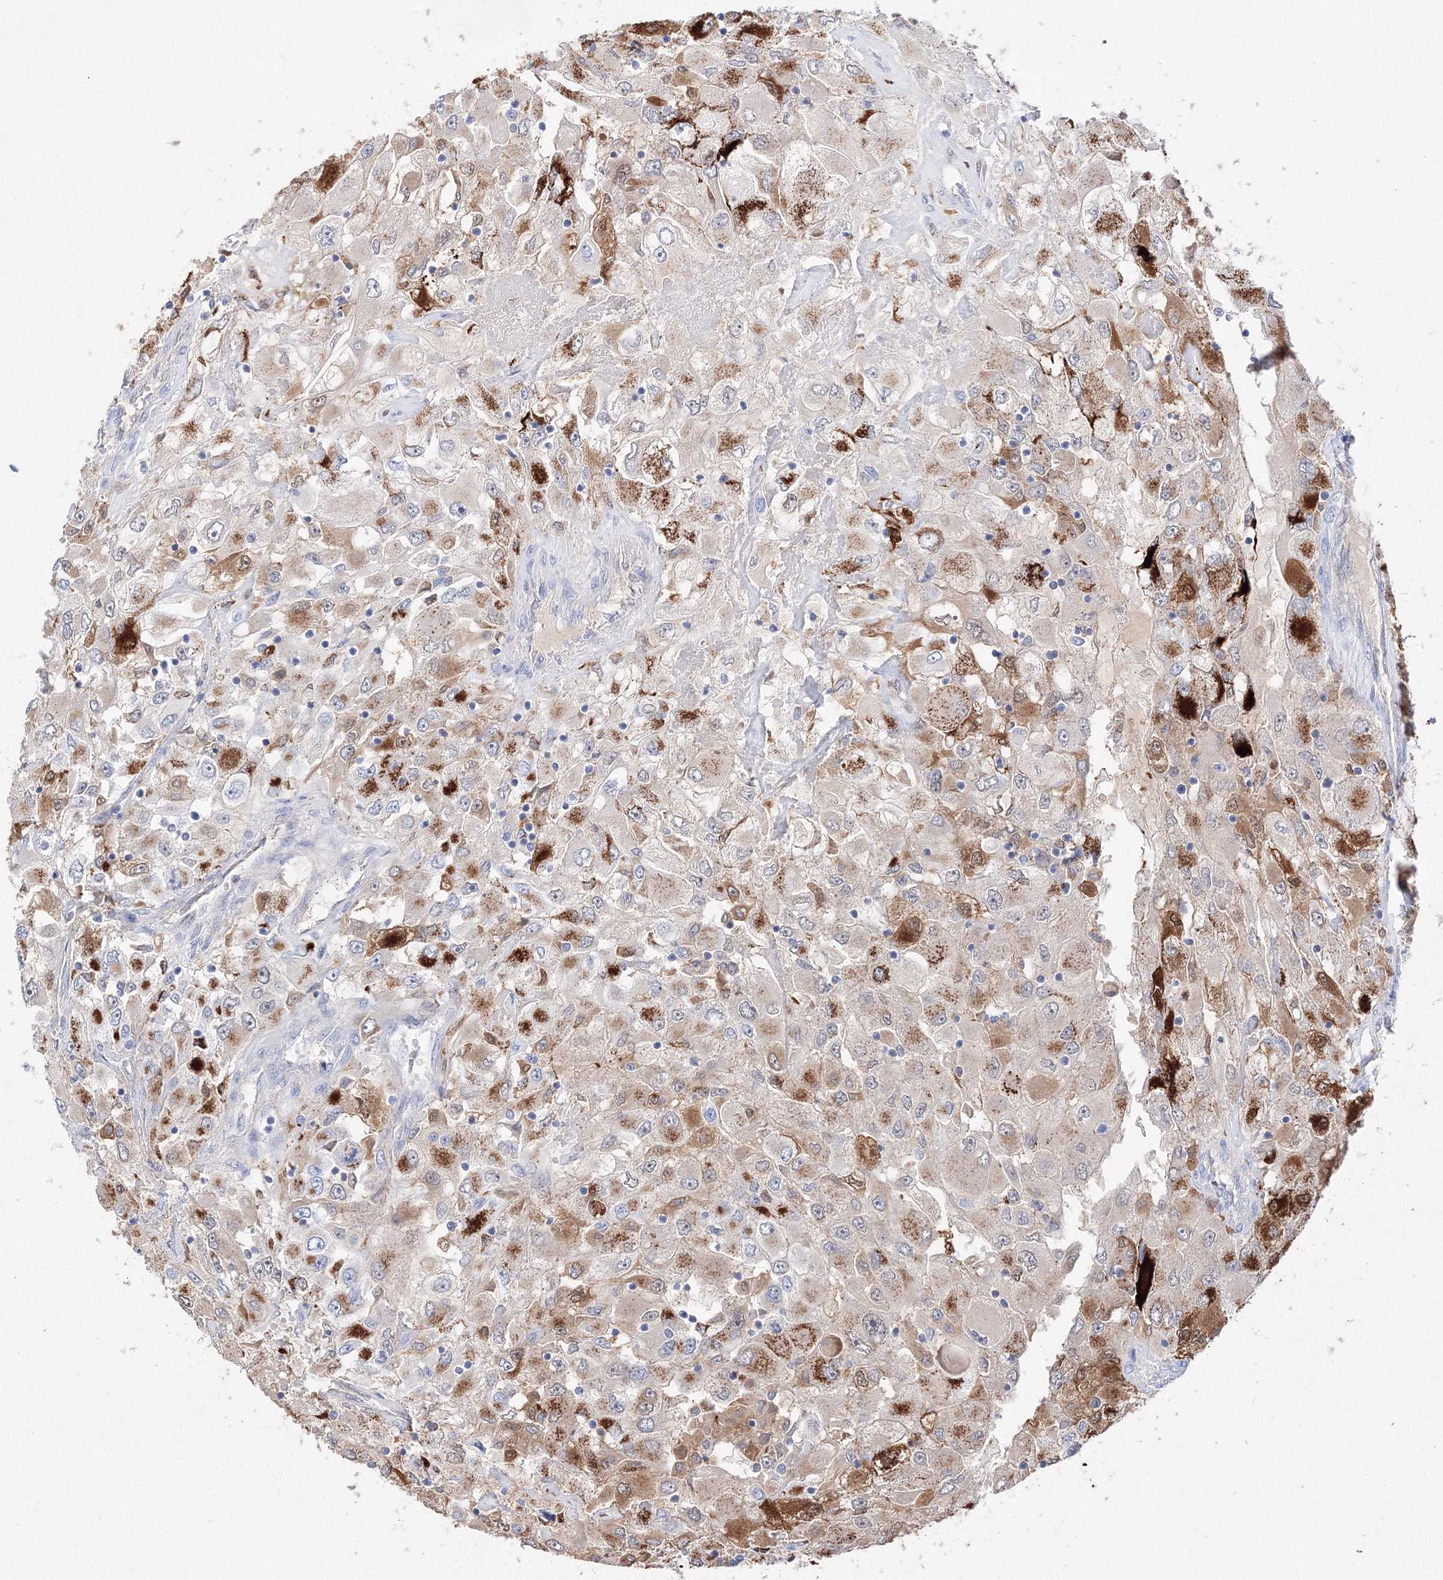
{"staining": {"intensity": "strong", "quantity": "25%-75%", "location": "cytoplasmic/membranous"}, "tissue": "renal cancer", "cell_type": "Tumor cells", "image_type": "cancer", "snomed": [{"axis": "morphology", "description": "Adenocarcinoma, NOS"}, {"axis": "topography", "description": "Kidney"}], "caption": "About 25%-75% of tumor cells in human adenocarcinoma (renal) exhibit strong cytoplasmic/membranous protein staining as visualized by brown immunohistochemical staining.", "gene": "MERTK", "patient": {"sex": "female", "age": 52}}